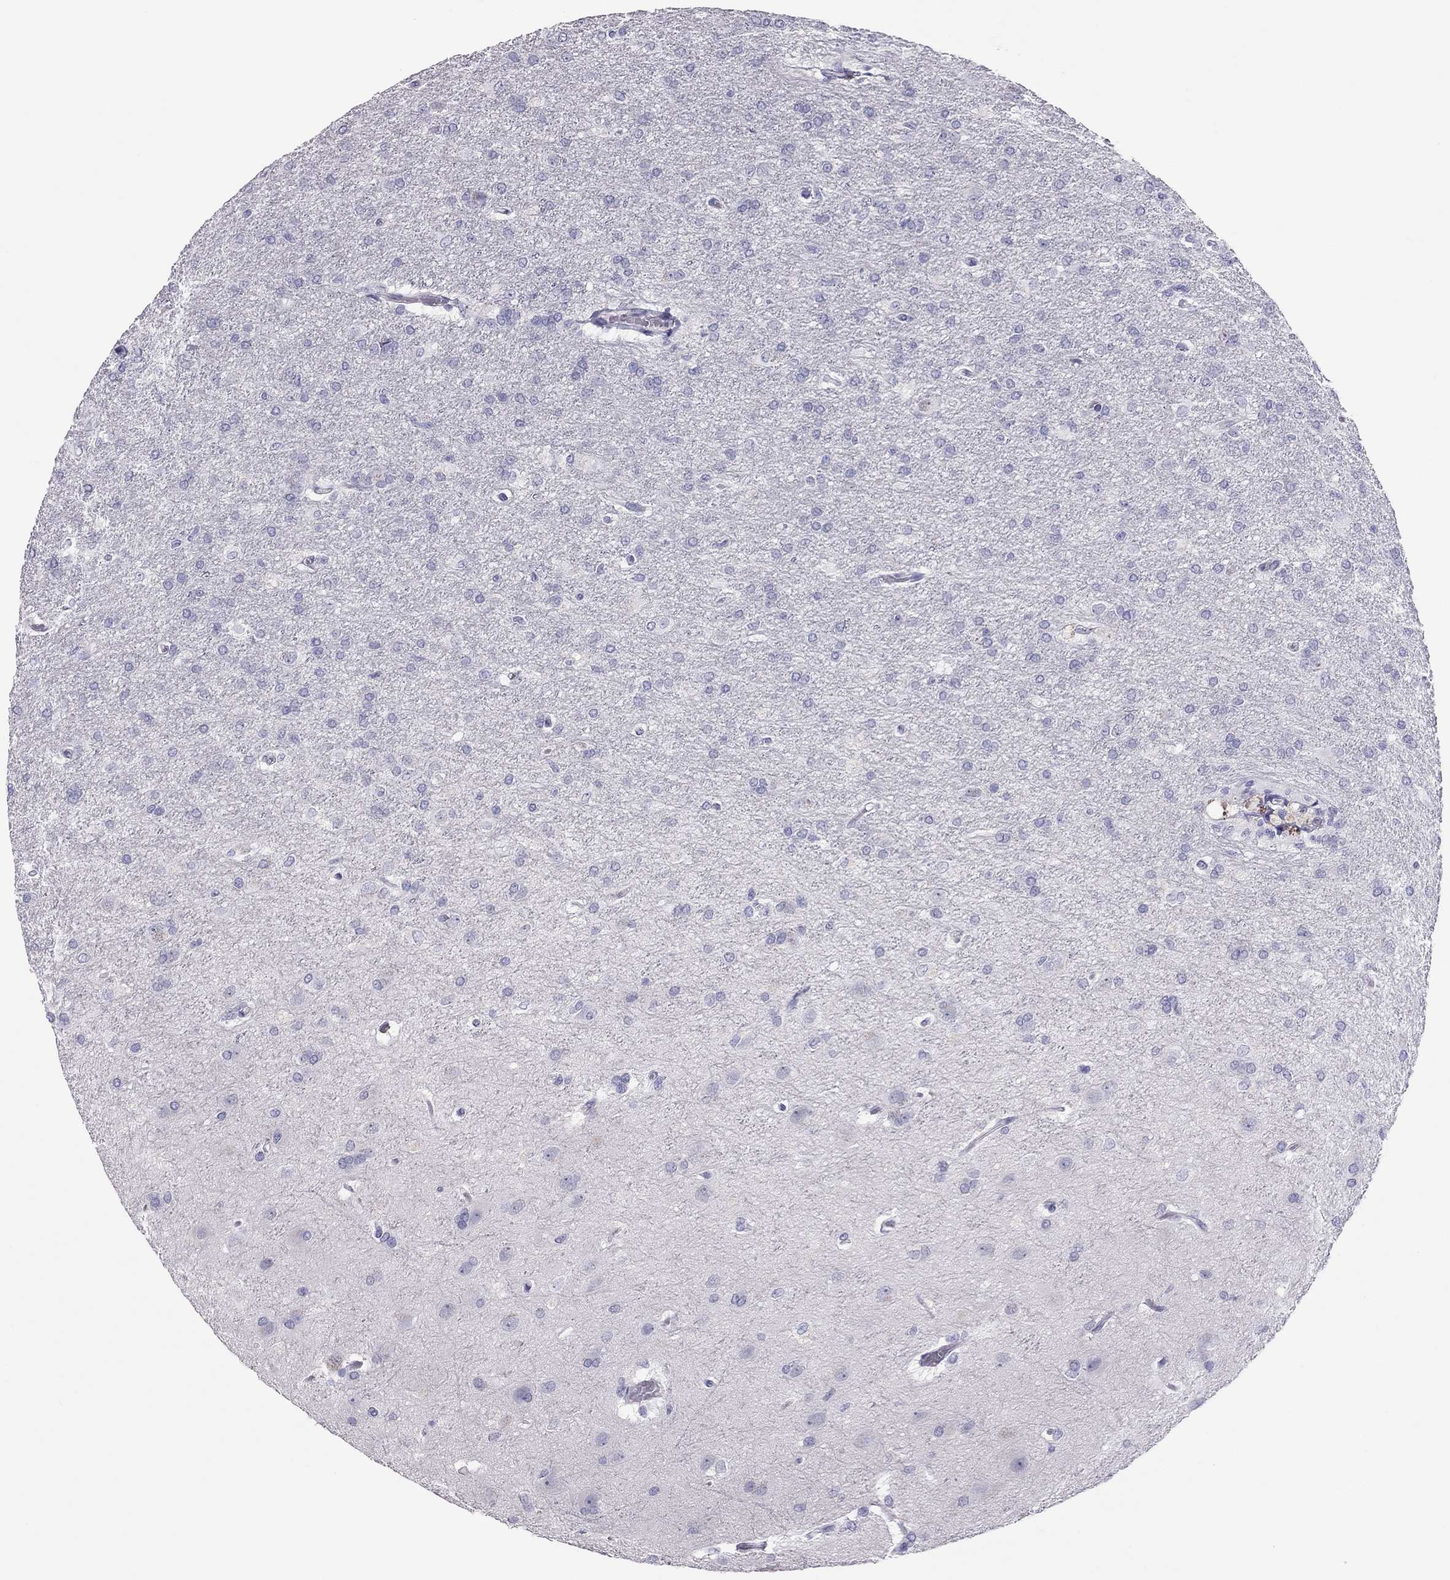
{"staining": {"intensity": "negative", "quantity": "none", "location": "none"}, "tissue": "glioma", "cell_type": "Tumor cells", "image_type": "cancer", "snomed": [{"axis": "morphology", "description": "Glioma, malignant, High grade"}, {"axis": "topography", "description": "Brain"}], "caption": "Immunohistochemistry (IHC) photomicrograph of neoplastic tissue: malignant glioma (high-grade) stained with DAB exhibits no significant protein positivity in tumor cells. (Brightfield microscopy of DAB IHC at high magnification).", "gene": "TEX14", "patient": {"sex": "male", "age": 68}}